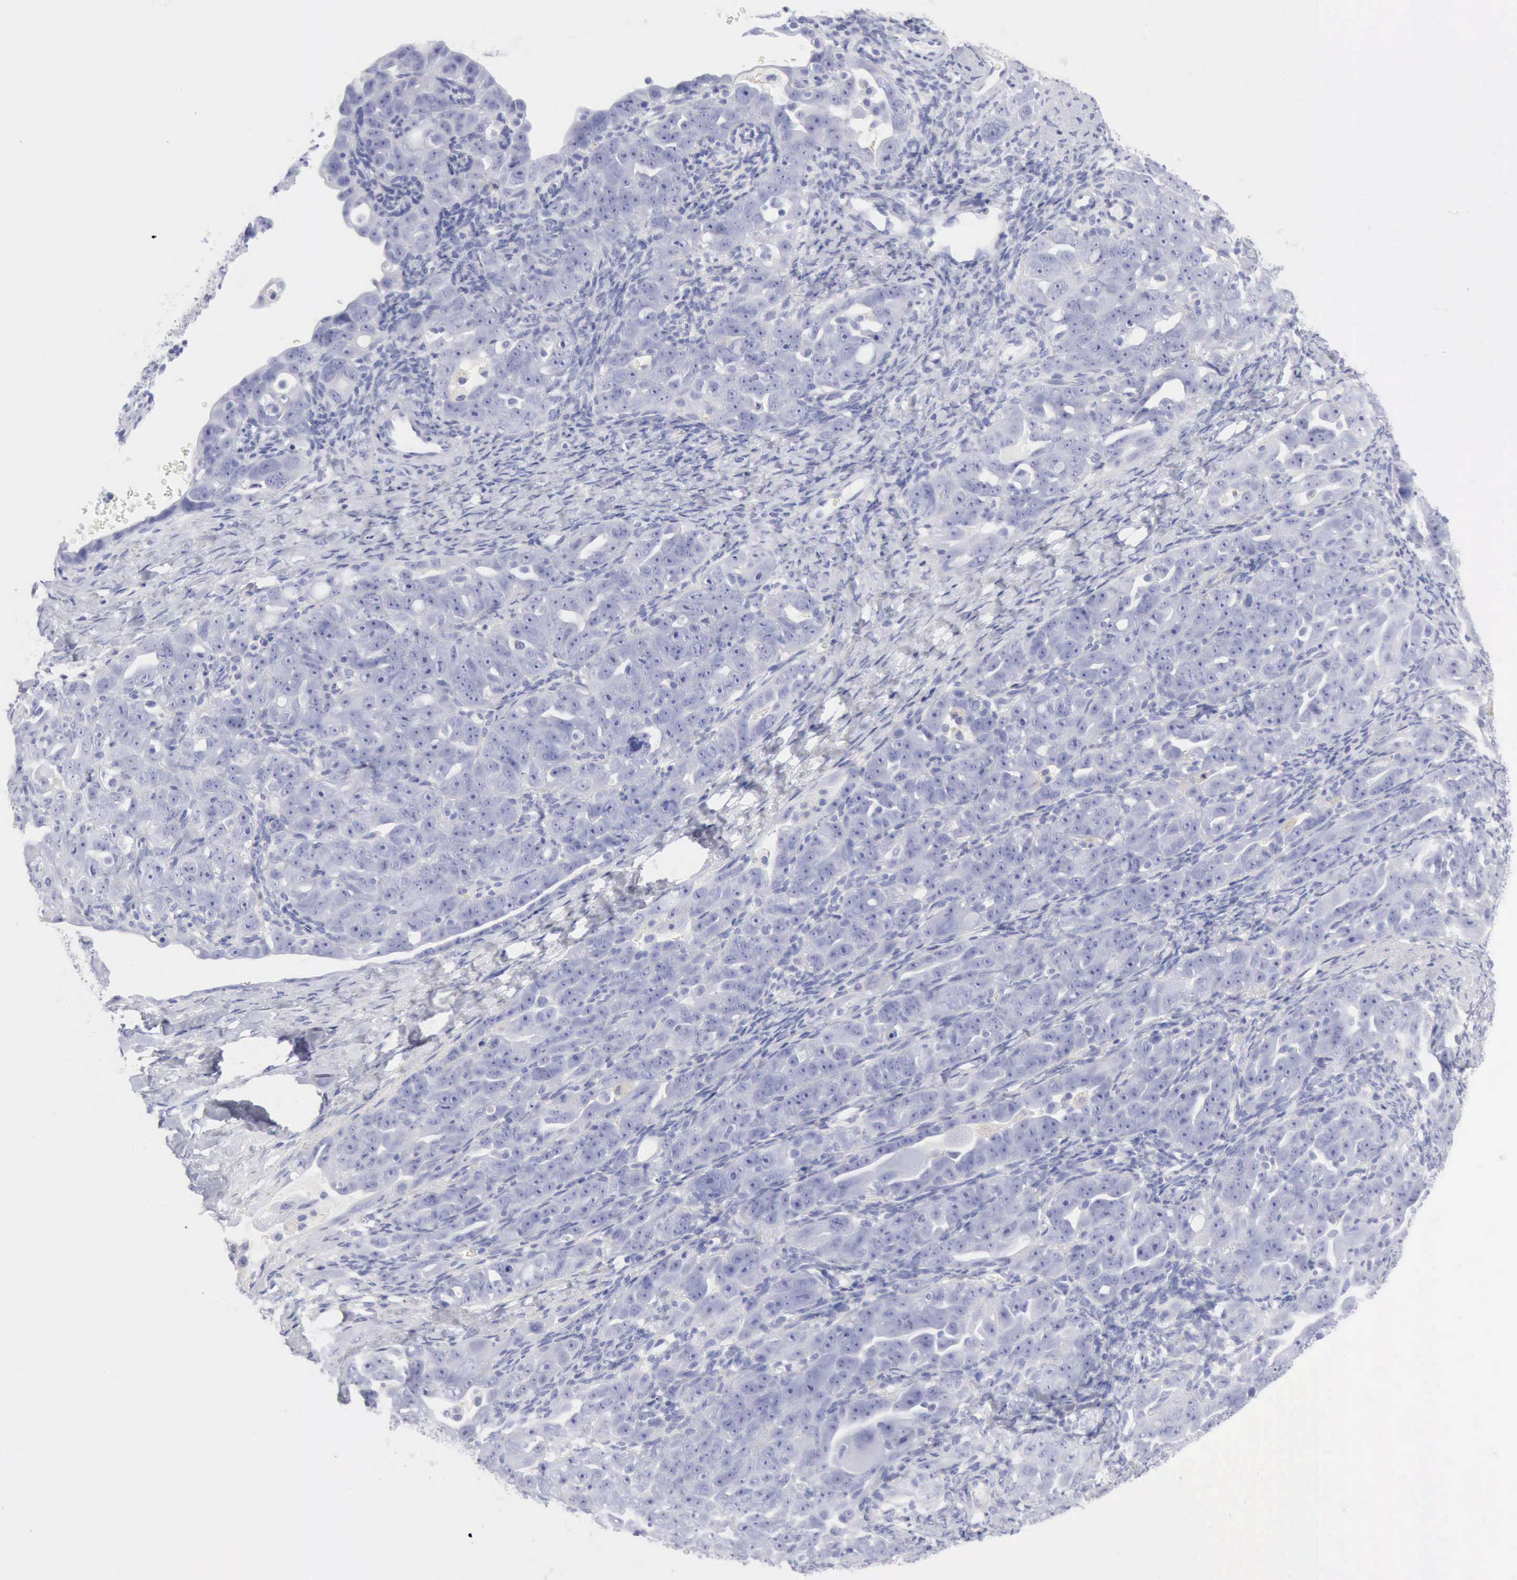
{"staining": {"intensity": "negative", "quantity": "none", "location": "none"}, "tissue": "ovarian cancer", "cell_type": "Tumor cells", "image_type": "cancer", "snomed": [{"axis": "morphology", "description": "Cystadenocarcinoma, serous, NOS"}, {"axis": "topography", "description": "Ovary"}], "caption": "This image is of ovarian serous cystadenocarcinoma stained with immunohistochemistry (IHC) to label a protein in brown with the nuclei are counter-stained blue. There is no expression in tumor cells.", "gene": "KRT10", "patient": {"sex": "female", "age": 66}}